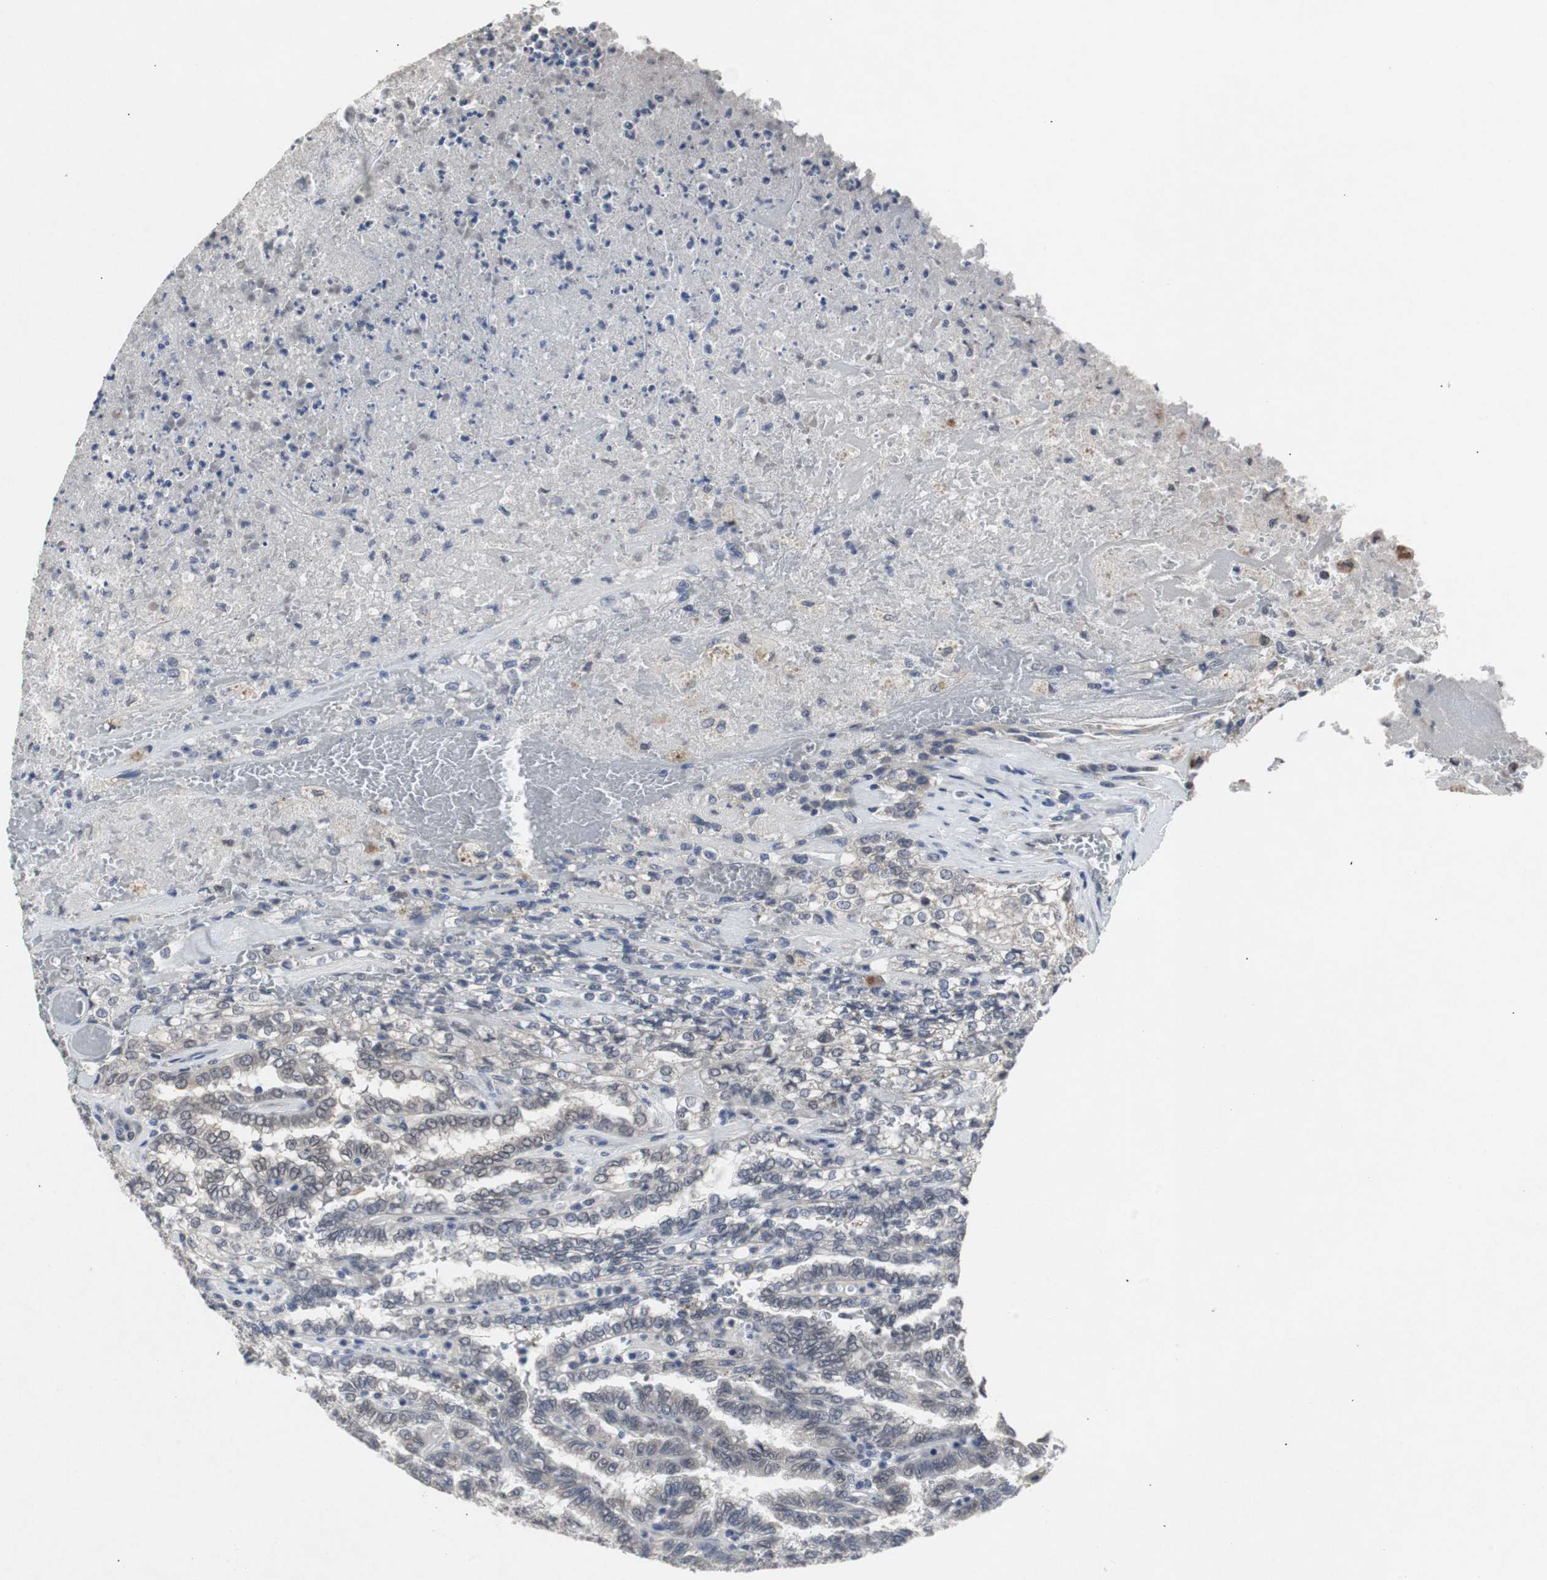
{"staining": {"intensity": "negative", "quantity": "none", "location": "none"}, "tissue": "renal cancer", "cell_type": "Tumor cells", "image_type": "cancer", "snomed": [{"axis": "morphology", "description": "Inflammation, NOS"}, {"axis": "morphology", "description": "Adenocarcinoma, NOS"}, {"axis": "topography", "description": "Kidney"}], "caption": "A histopathology image of renal adenocarcinoma stained for a protein shows no brown staining in tumor cells.", "gene": "RBM47", "patient": {"sex": "male", "age": 68}}